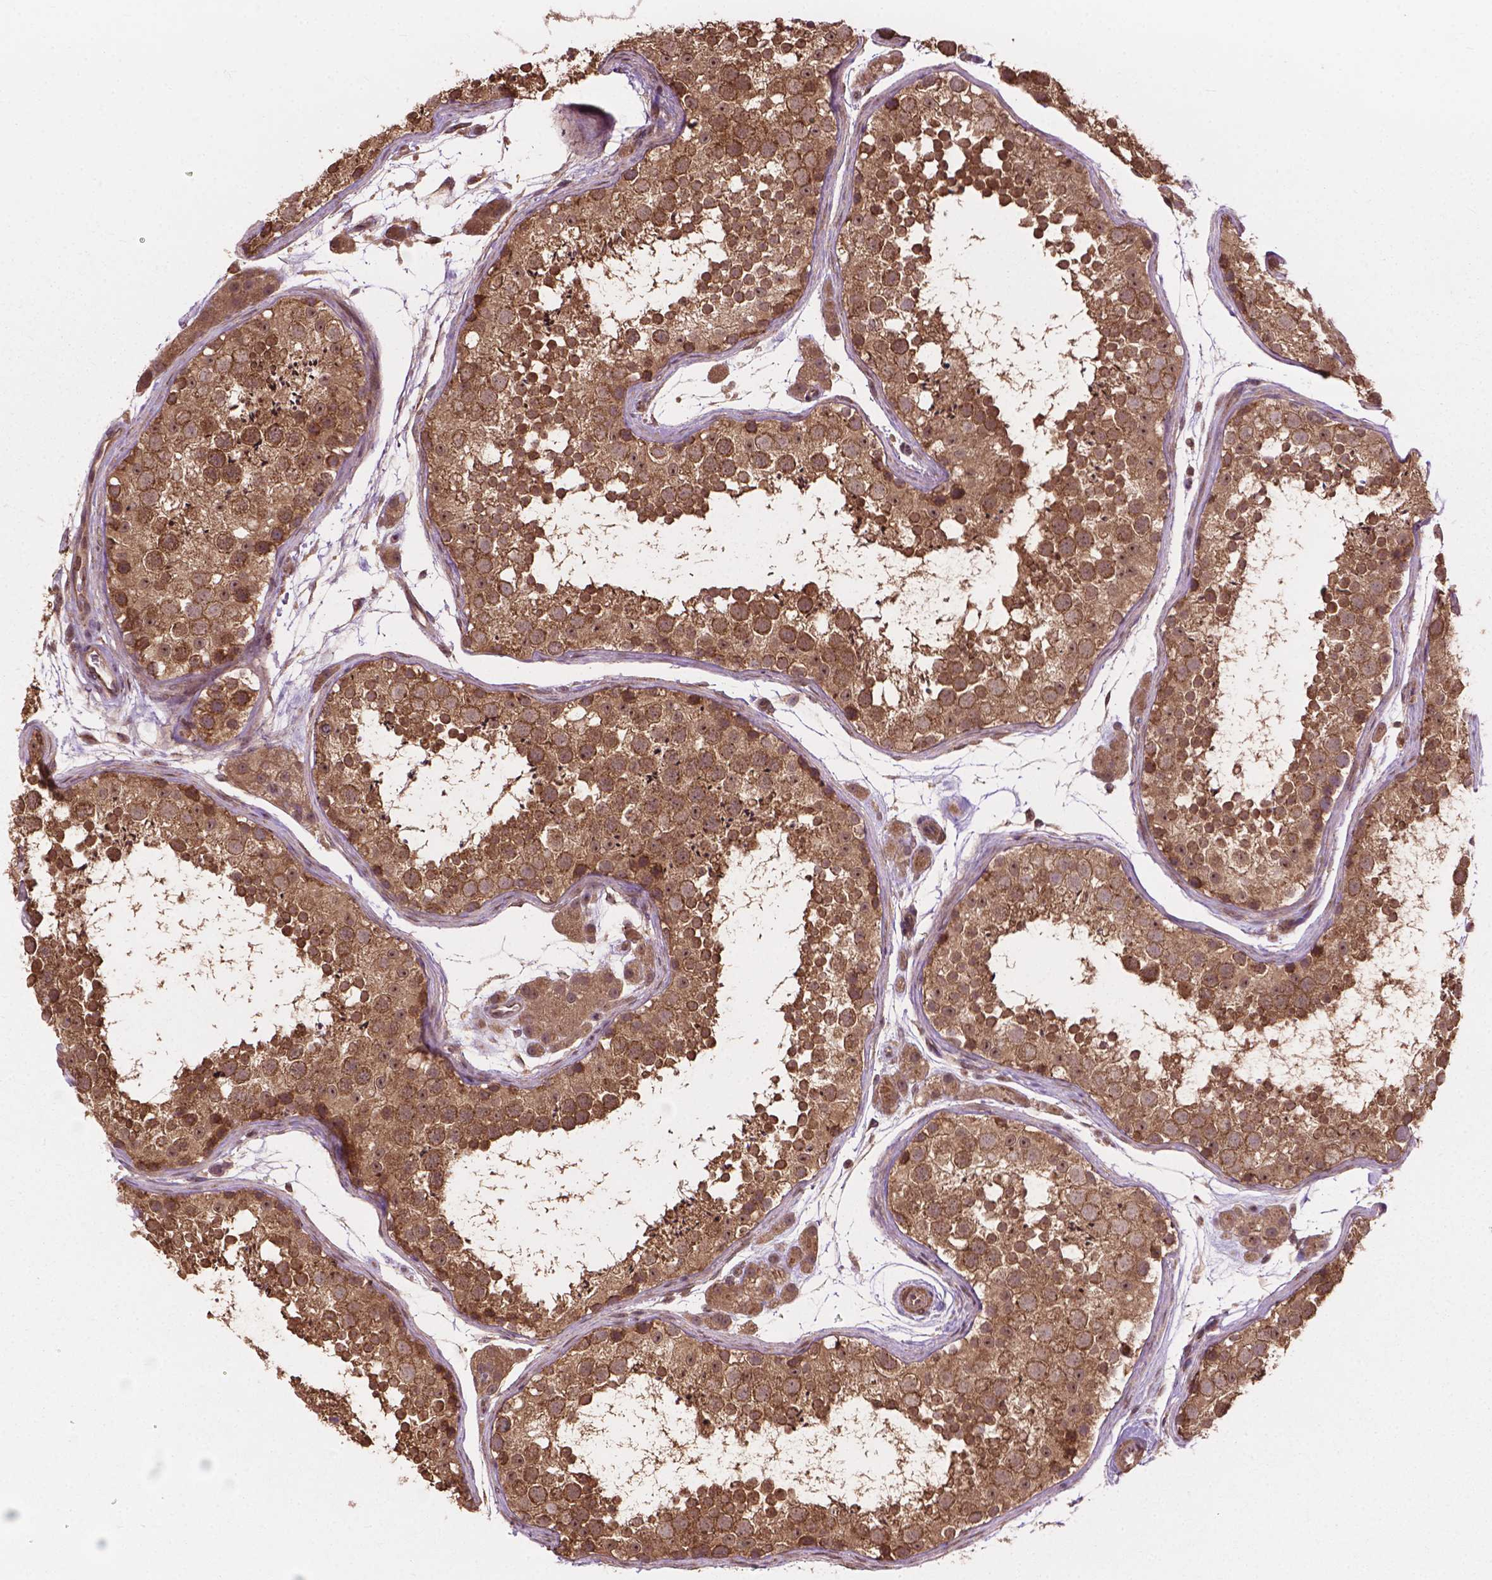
{"staining": {"intensity": "moderate", "quantity": ">75%", "location": "cytoplasmic/membranous"}, "tissue": "testis", "cell_type": "Cells in seminiferous ducts", "image_type": "normal", "snomed": [{"axis": "morphology", "description": "Normal tissue, NOS"}, {"axis": "topography", "description": "Testis"}], "caption": "Testis stained with immunohistochemistry (IHC) reveals moderate cytoplasmic/membranous expression in approximately >75% of cells in seminiferous ducts.", "gene": "PPP1CB", "patient": {"sex": "male", "age": 41}}